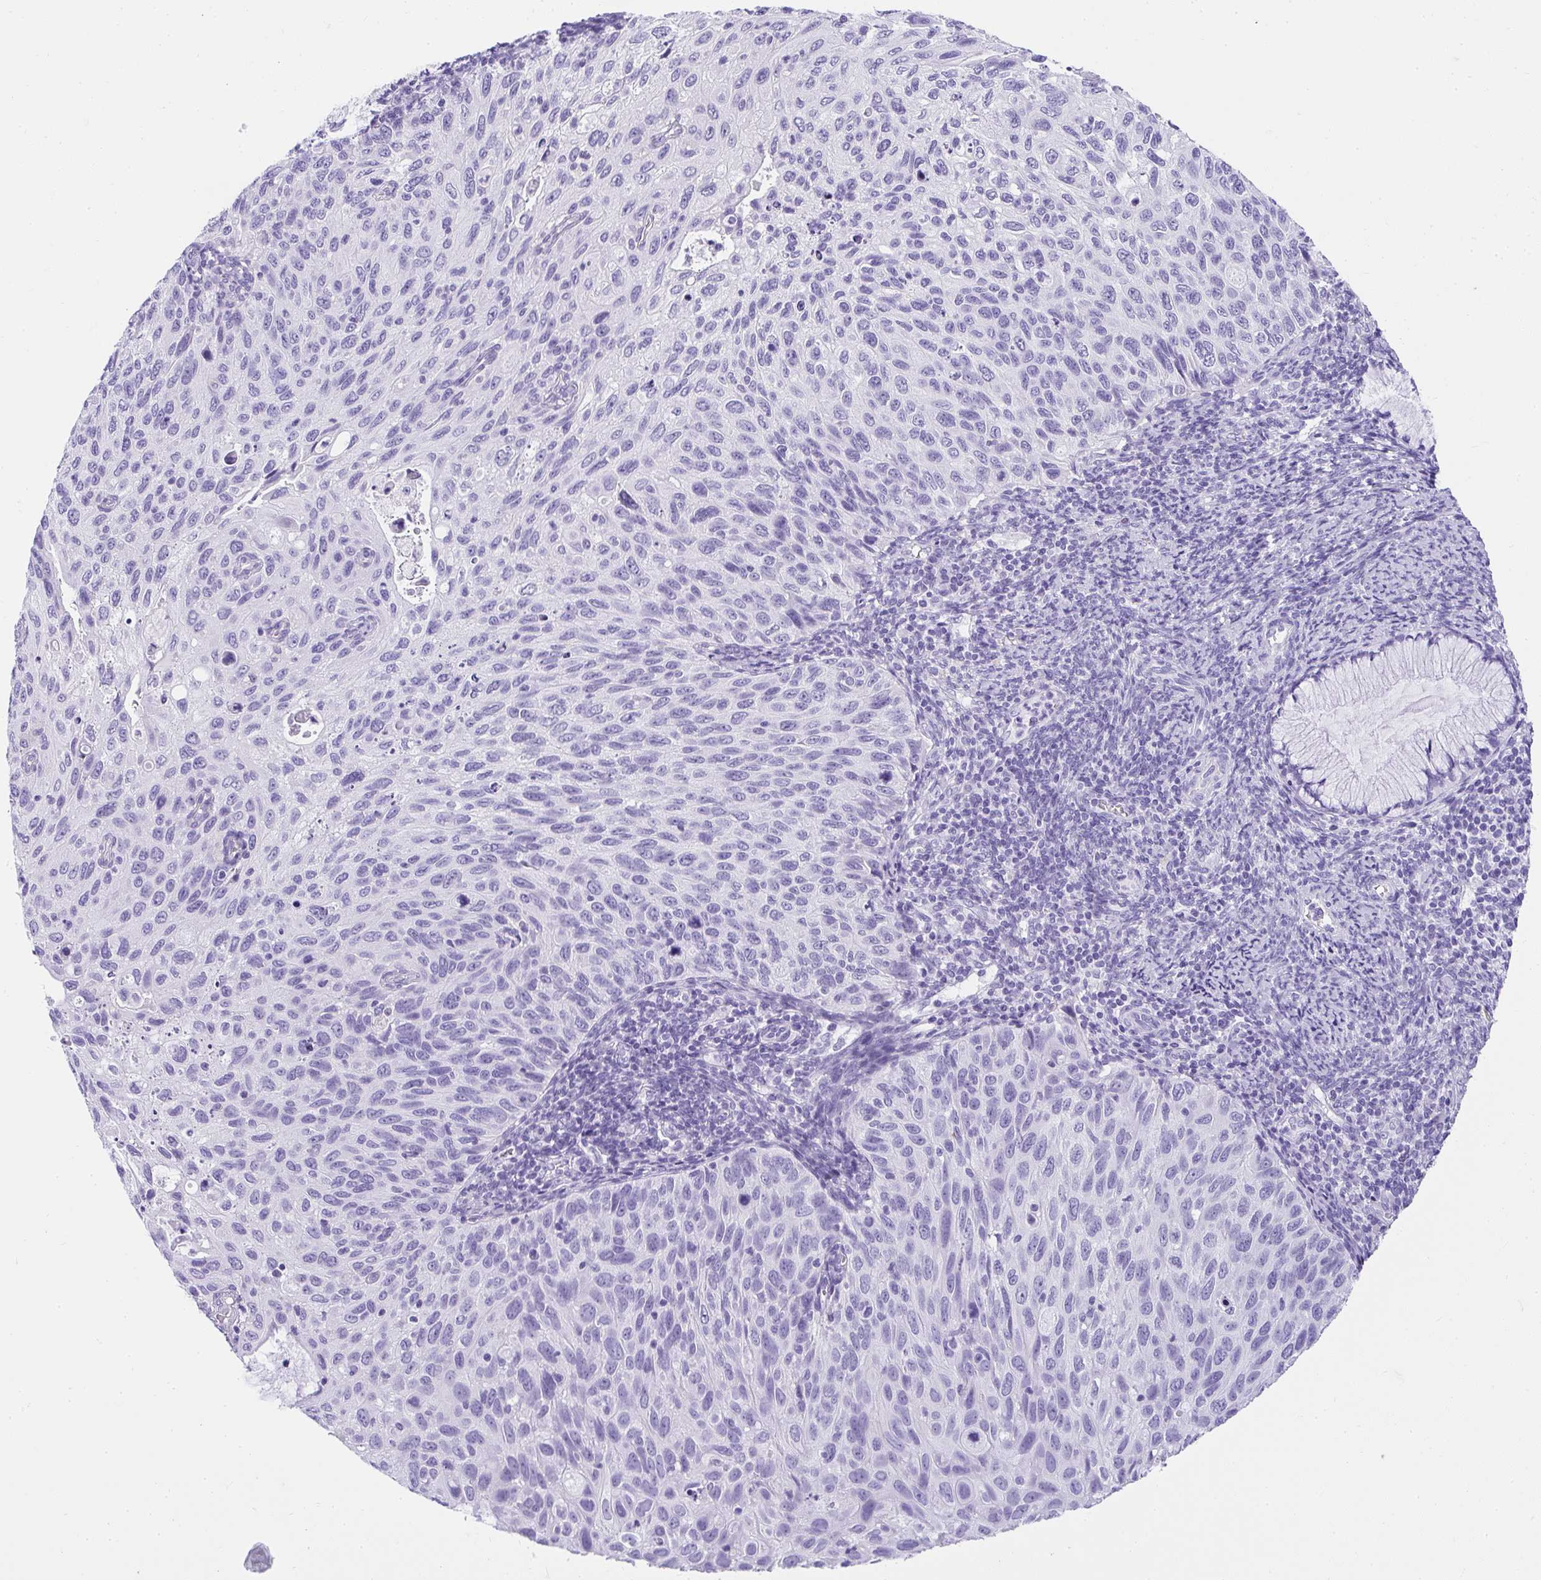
{"staining": {"intensity": "negative", "quantity": "none", "location": "none"}, "tissue": "cervical cancer", "cell_type": "Tumor cells", "image_type": "cancer", "snomed": [{"axis": "morphology", "description": "Squamous cell carcinoma, NOS"}, {"axis": "topography", "description": "Cervix"}], "caption": "IHC image of human cervical cancer (squamous cell carcinoma) stained for a protein (brown), which shows no expression in tumor cells.", "gene": "AVIL", "patient": {"sex": "female", "age": 70}}